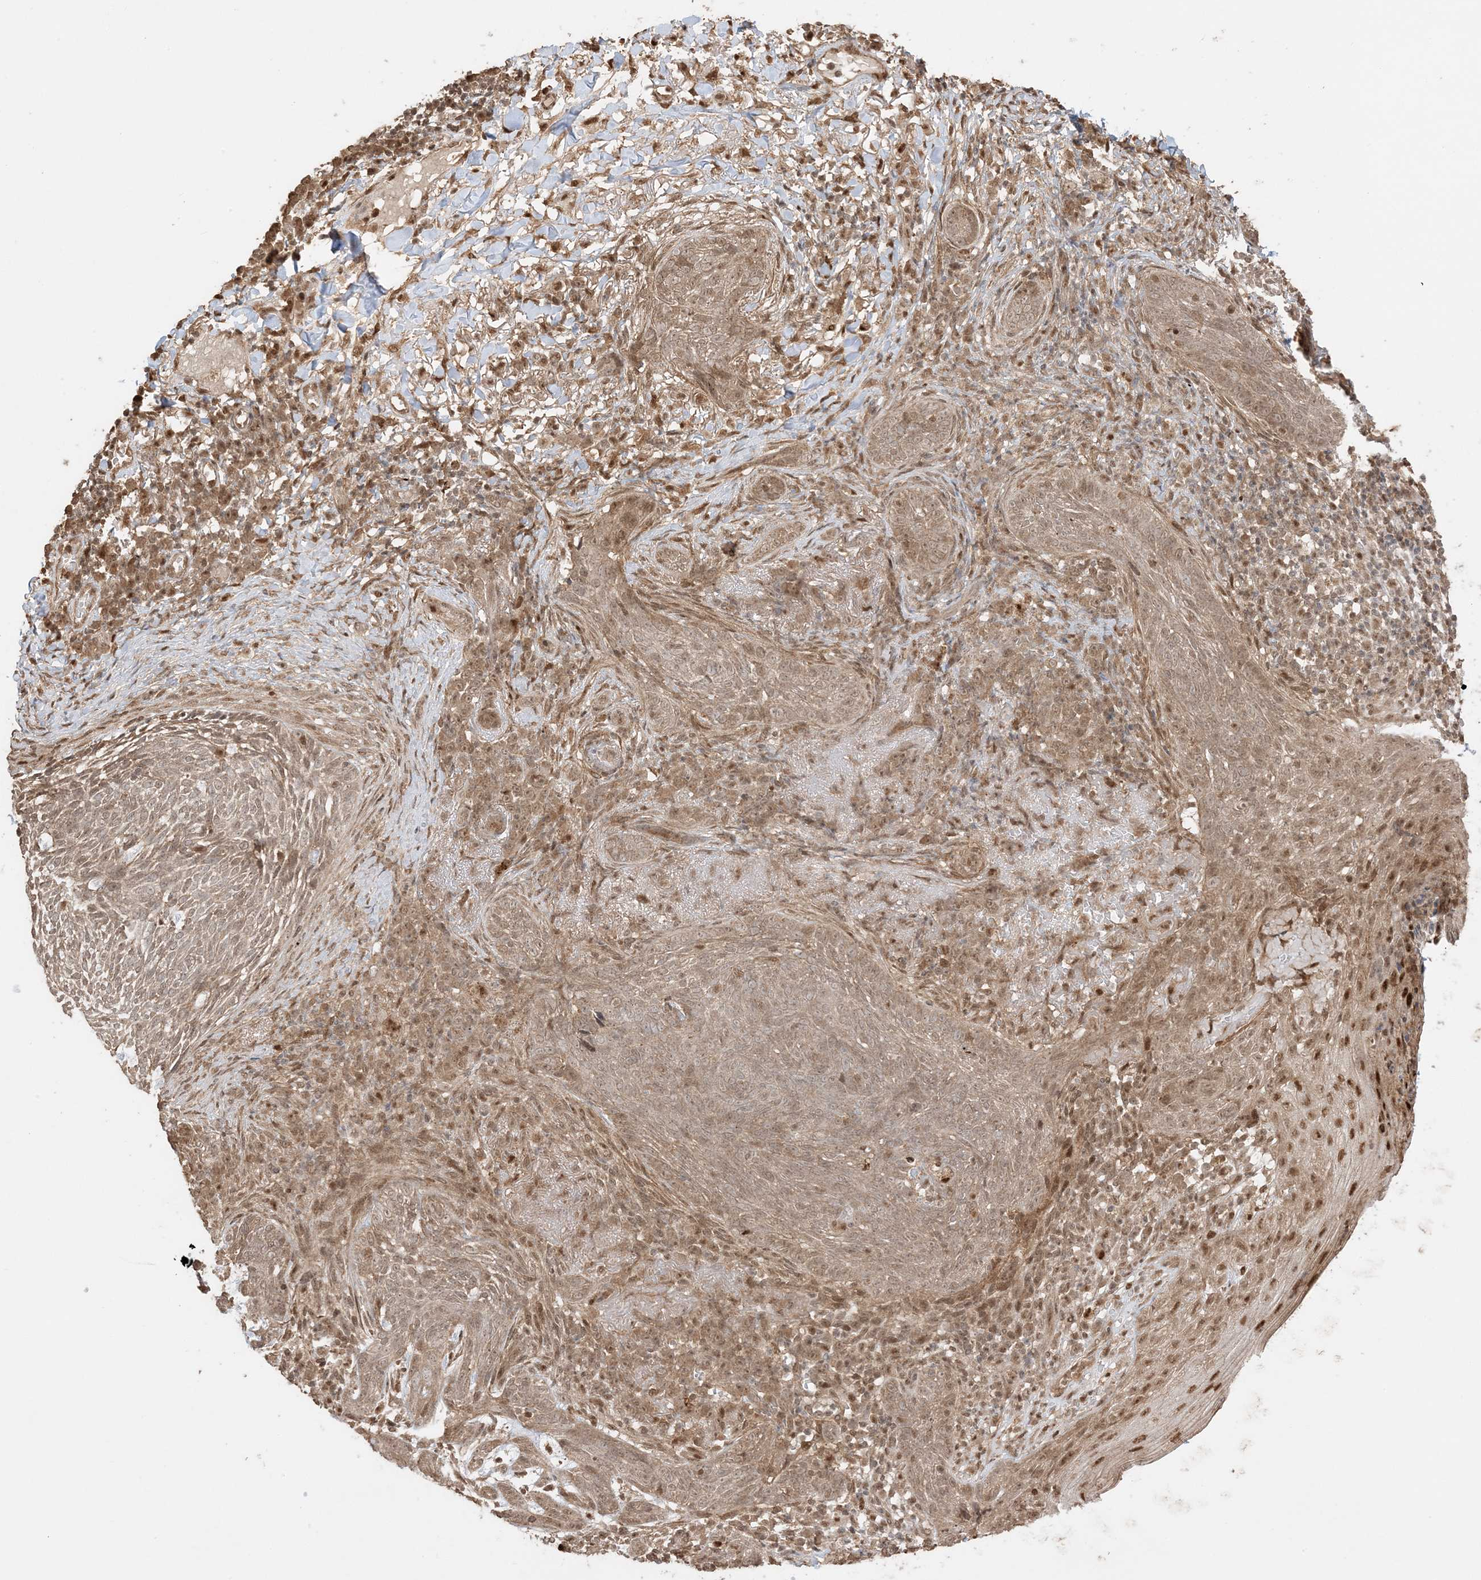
{"staining": {"intensity": "weak", "quantity": ">75%", "location": "cytoplasmic/membranous"}, "tissue": "skin cancer", "cell_type": "Tumor cells", "image_type": "cancer", "snomed": [{"axis": "morphology", "description": "Basal cell carcinoma"}, {"axis": "topography", "description": "Skin"}], "caption": "High-power microscopy captured an IHC image of skin cancer (basal cell carcinoma), revealing weak cytoplasmic/membranous positivity in approximately >75% of tumor cells.", "gene": "ZBTB41", "patient": {"sex": "male", "age": 85}}